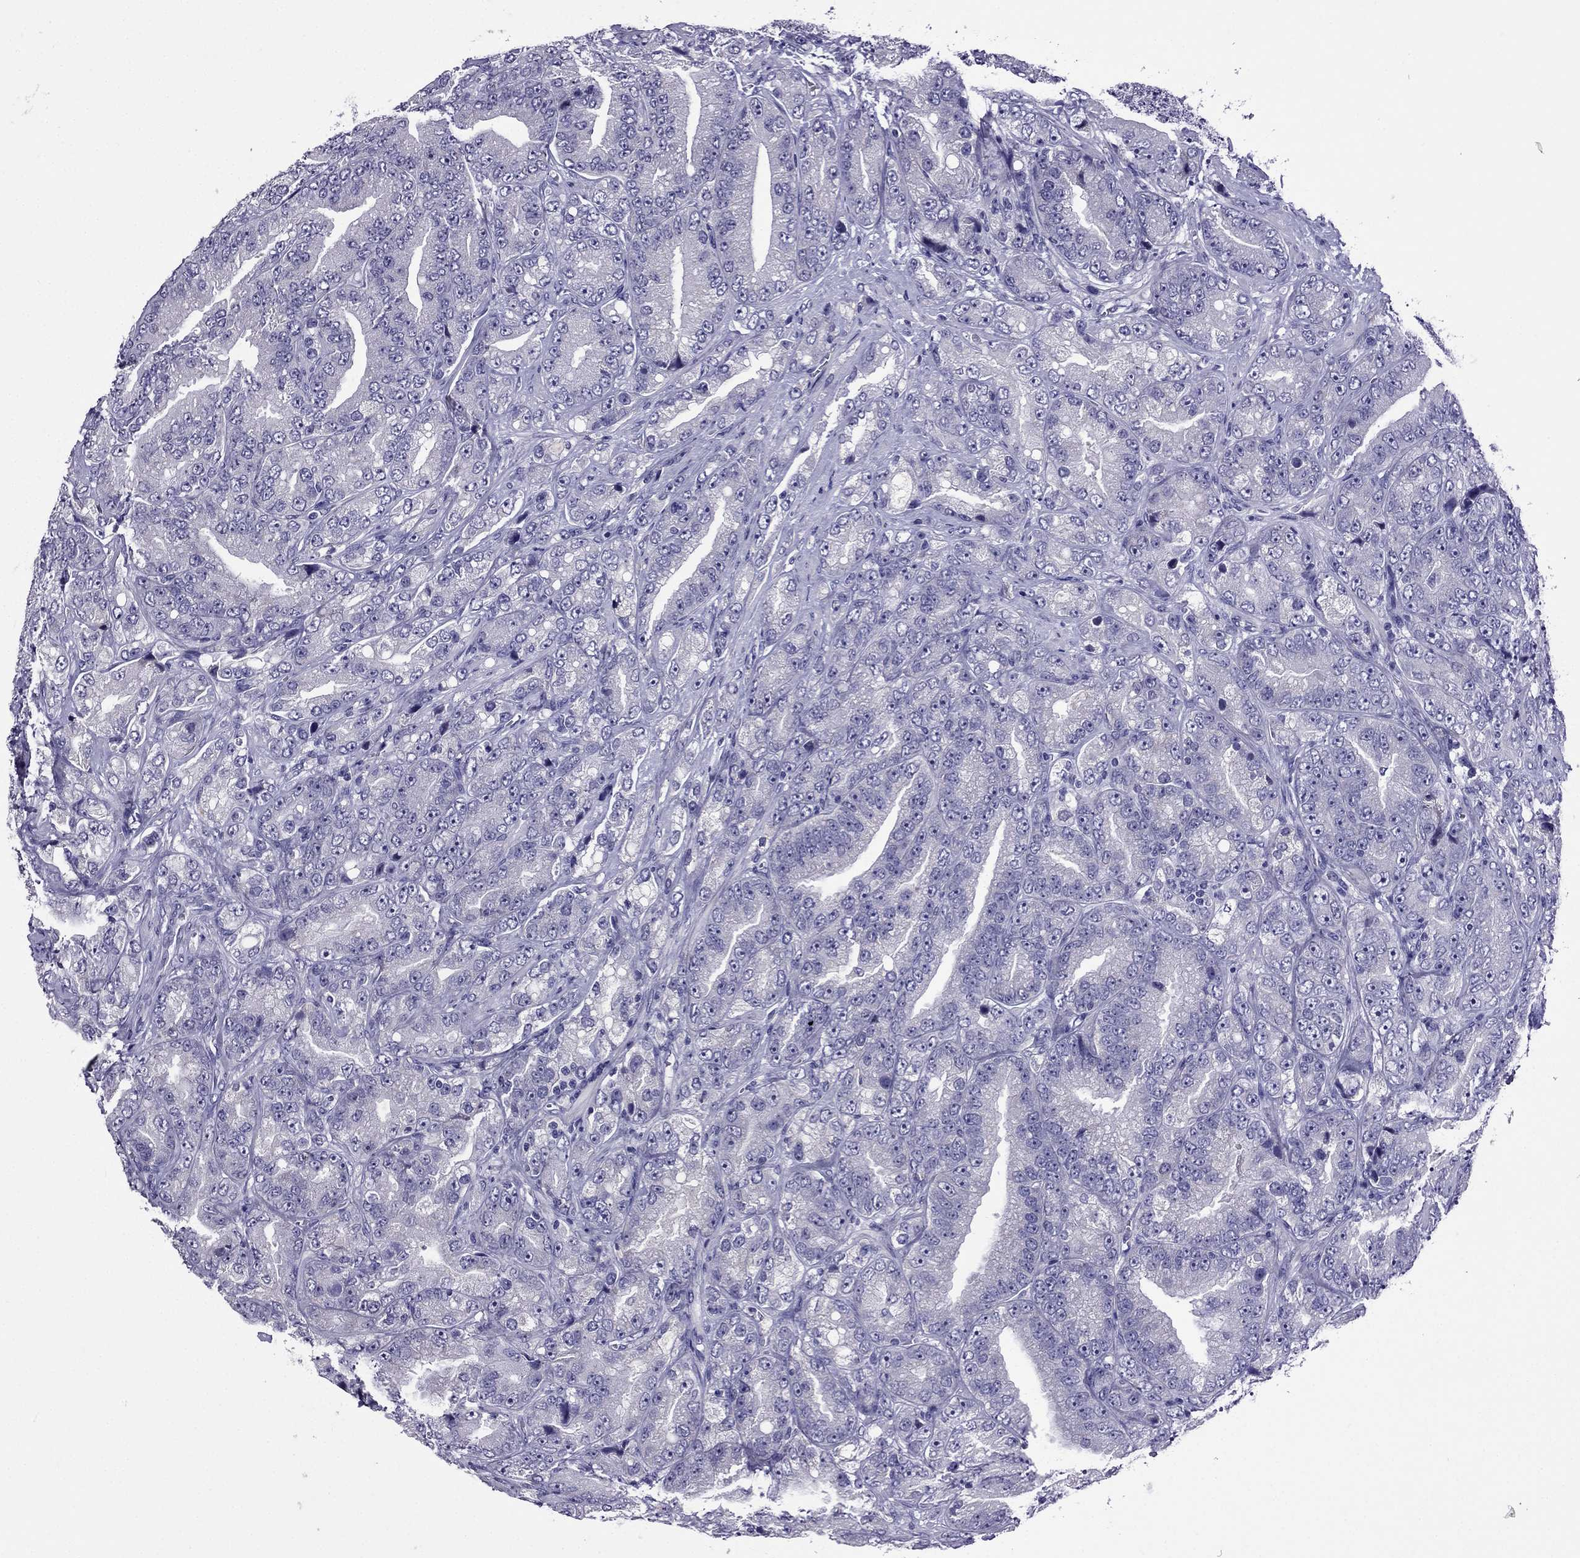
{"staining": {"intensity": "negative", "quantity": "none", "location": "none"}, "tissue": "prostate cancer", "cell_type": "Tumor cells", "image_type": "cancer", "snomed": [{"axis": "morphology", "description": "Adenocarcinoma, NOS"}, {"axis": "topography", "description": "Prostate"}], "caption": "A high-resolution image shows immunohistochemistry (IHC) staining of adenocarcinoma (prostate), which shows no significant expression in tumor cells.", "gene": "SPTBN4", "patient": {"sex": "male", "age": 63}}